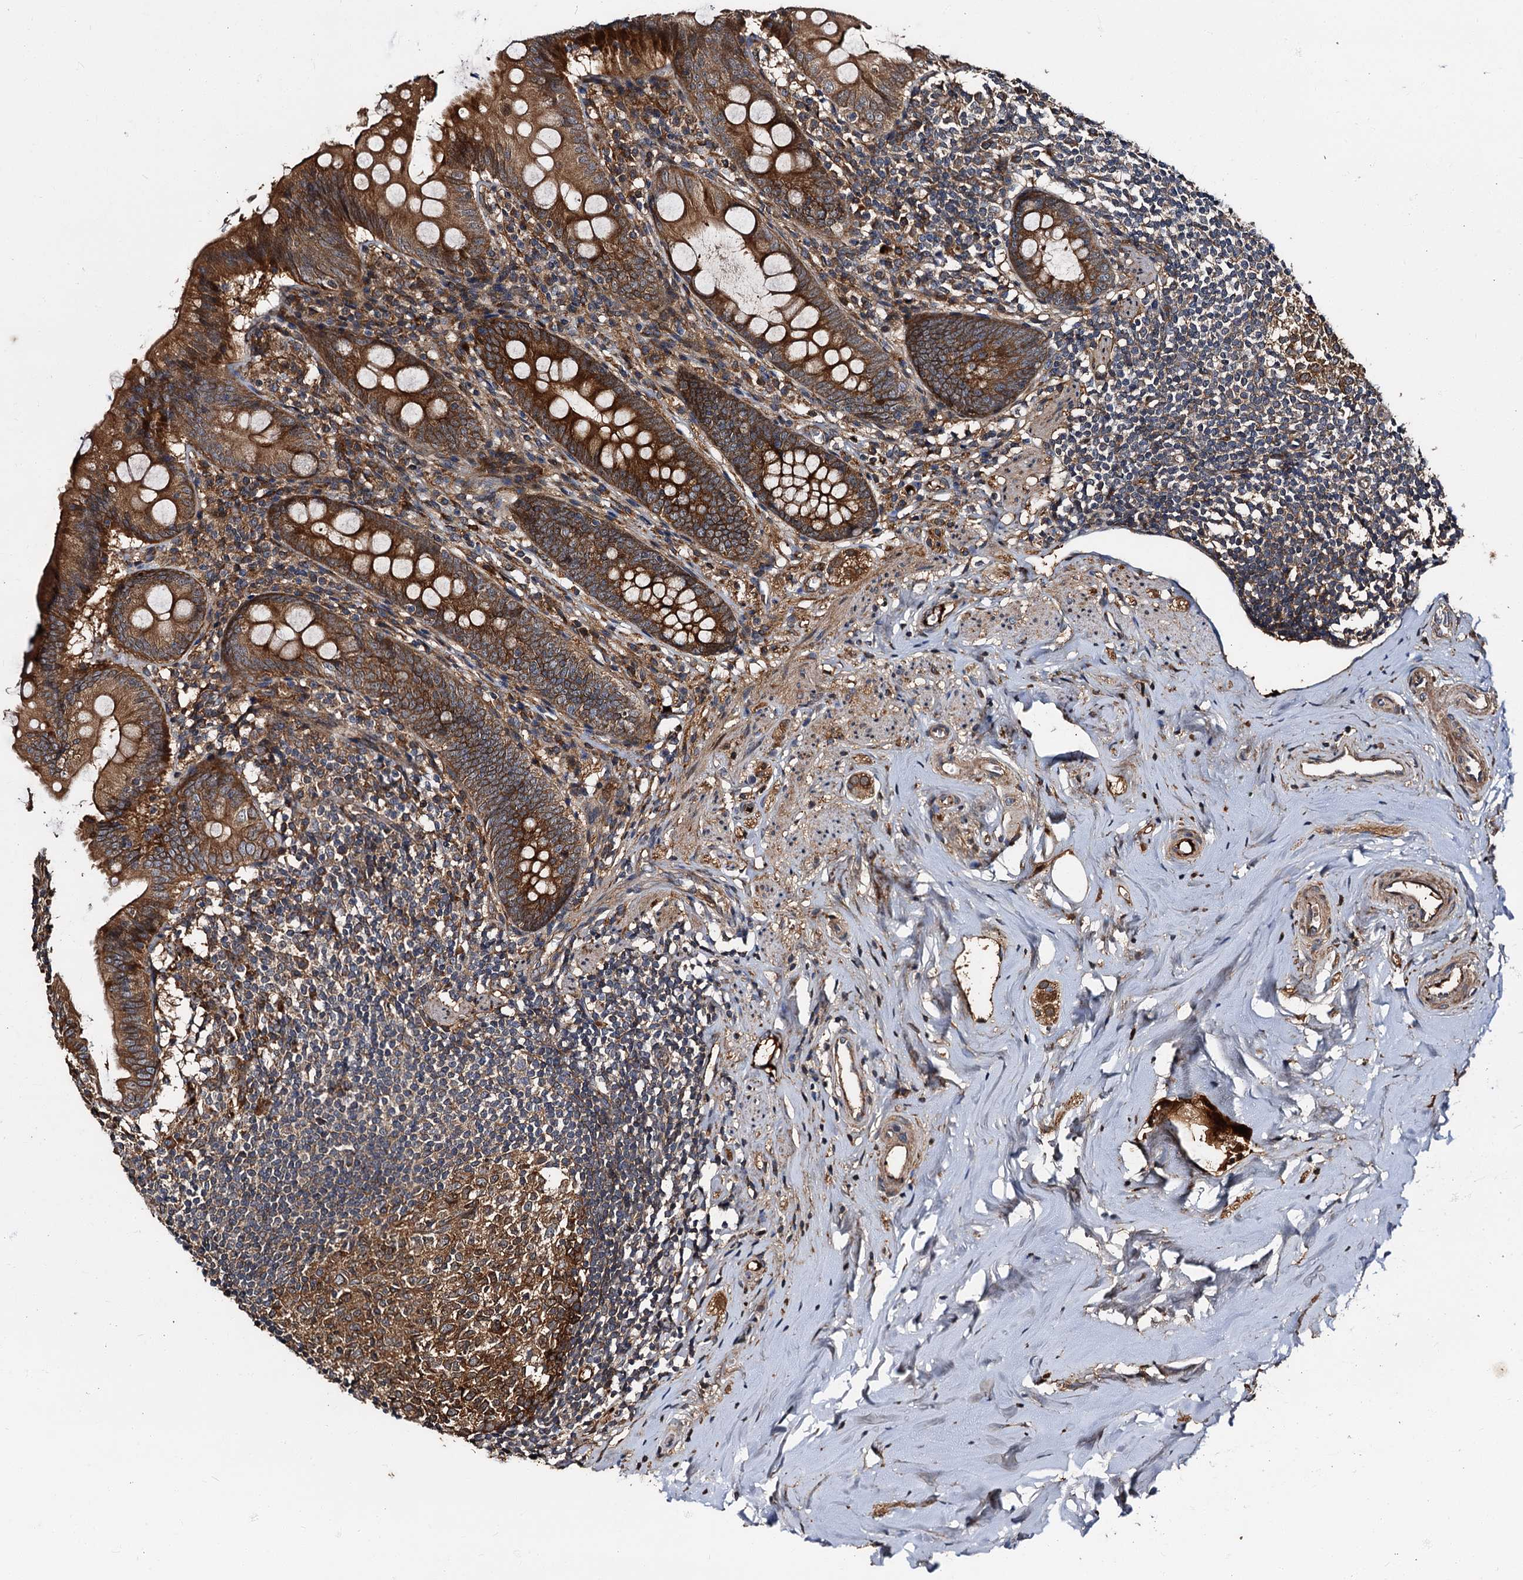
{"staining": {"intensity": "strong", "quantity": ">75%", "location": "cytoplasmic/membranous"}, "tissue": "appendix", "cell_type": "Glandular cells", "image_type": "normal", "snomed": [{"axis": "morphology", "description": "Normal tissue, NOS"}, {"axis": "topography", "description": "Appendix"}], "caption": "Immunohistochemistry of normal human appendix exhibits high levels of strong cytoplasmic/membranous staining in approximately >75% of glandular cells.", "gene": "PEX5", "patient": {"sex": "female", "age": 51}}